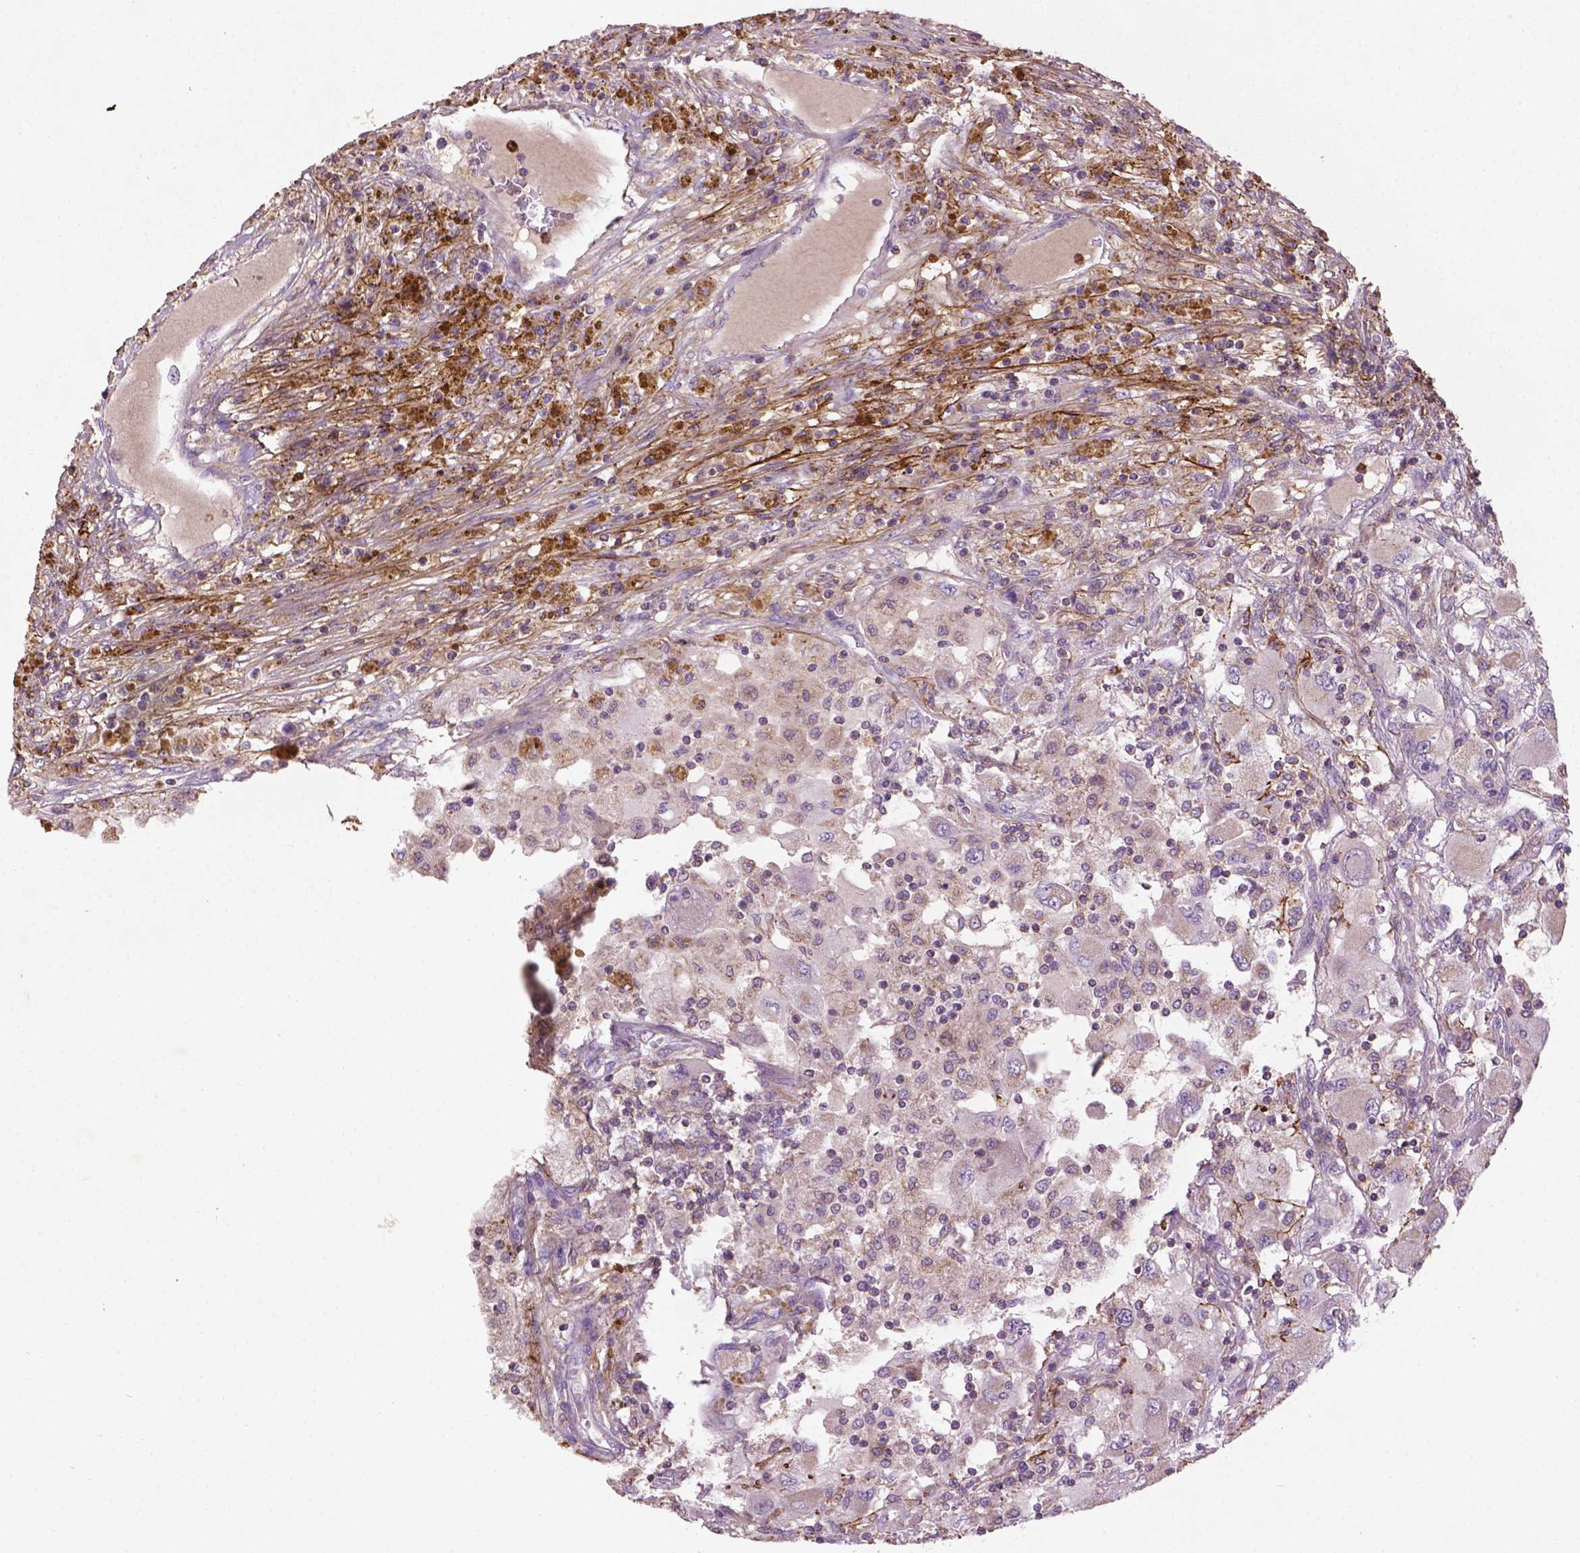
{"staining": {"intensity": "weak", "quantity": ">75%", "location": "cytoplasmic/membranous"}, "tissue": "renal cancer", "cell_type": "Tumor cells", "image_type": "cancer", "snomed": [{"axis": "morphology", "description": "Adenocarcinoma, NOS"}, {"axis": "topography", "description": "Kidney"}], "caption": "This histopathology image reveals adenocarcinoma (renal) stained with immunohistochemistry to label a protein in brown. The cytoplasmic/membranous of tumor cells show weak positivity for the protein. Nuclei are counter-stained blue.", "gene": "LRRC3C", "patient": {"sex": "female", "age": 67}}